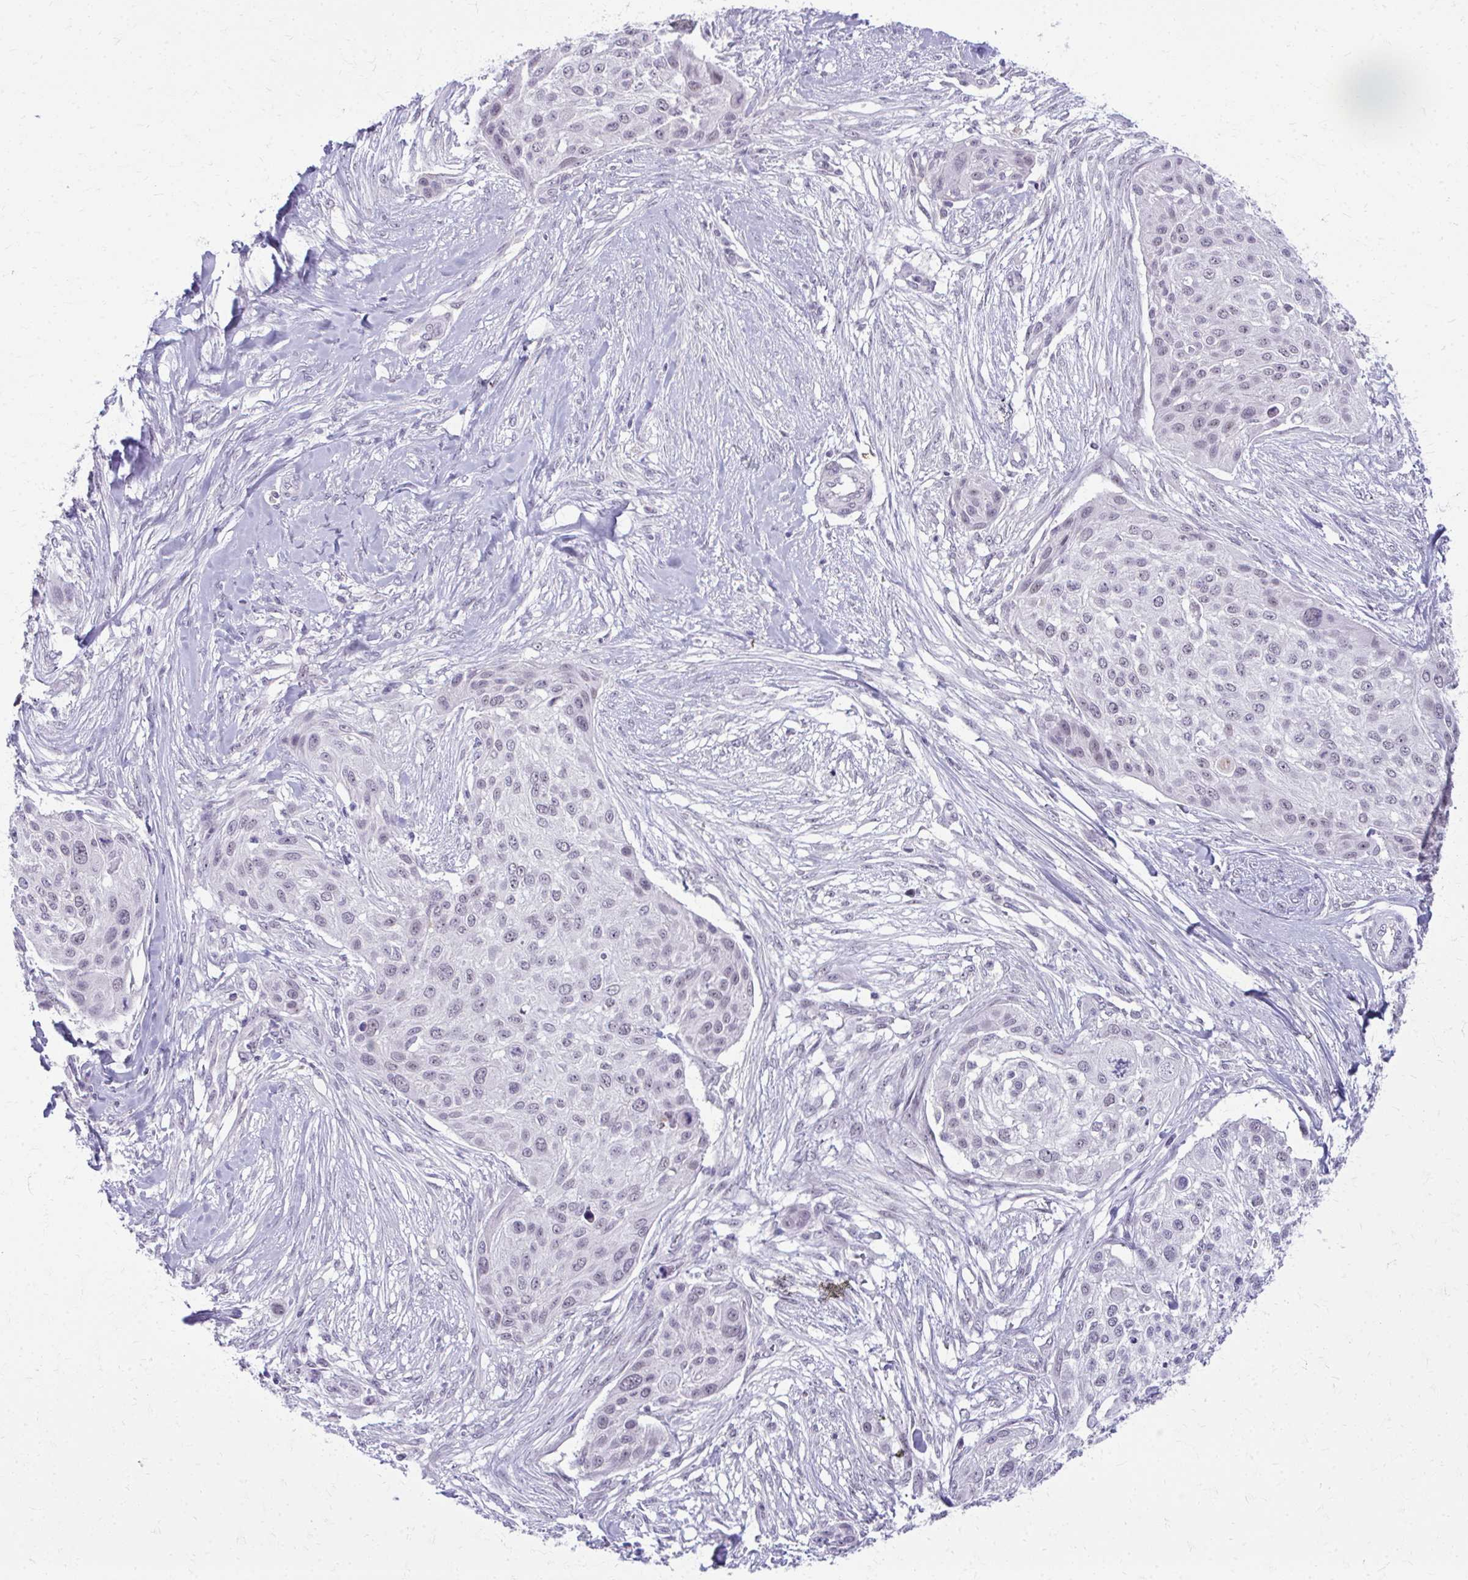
{"staining": {"intensity": "negative", "quantity": "none", "location": "none"}, "tissue": "skin cancer", "cell_type": "Tumor cells", "image_type": "cancer", "snomed": [{"axis": "morphology", "description": "Squamous cell carcinoma, NOS"}, {"axis": "topography", "description": "Skin"}], "caption": "Human skin squamous cell carcinoma stained for a protein using immunohistochemistry (IHC) shows no expression in tumor cells.", "gene": "MAF1", "patient": {"sex": "female", "age": 87}}